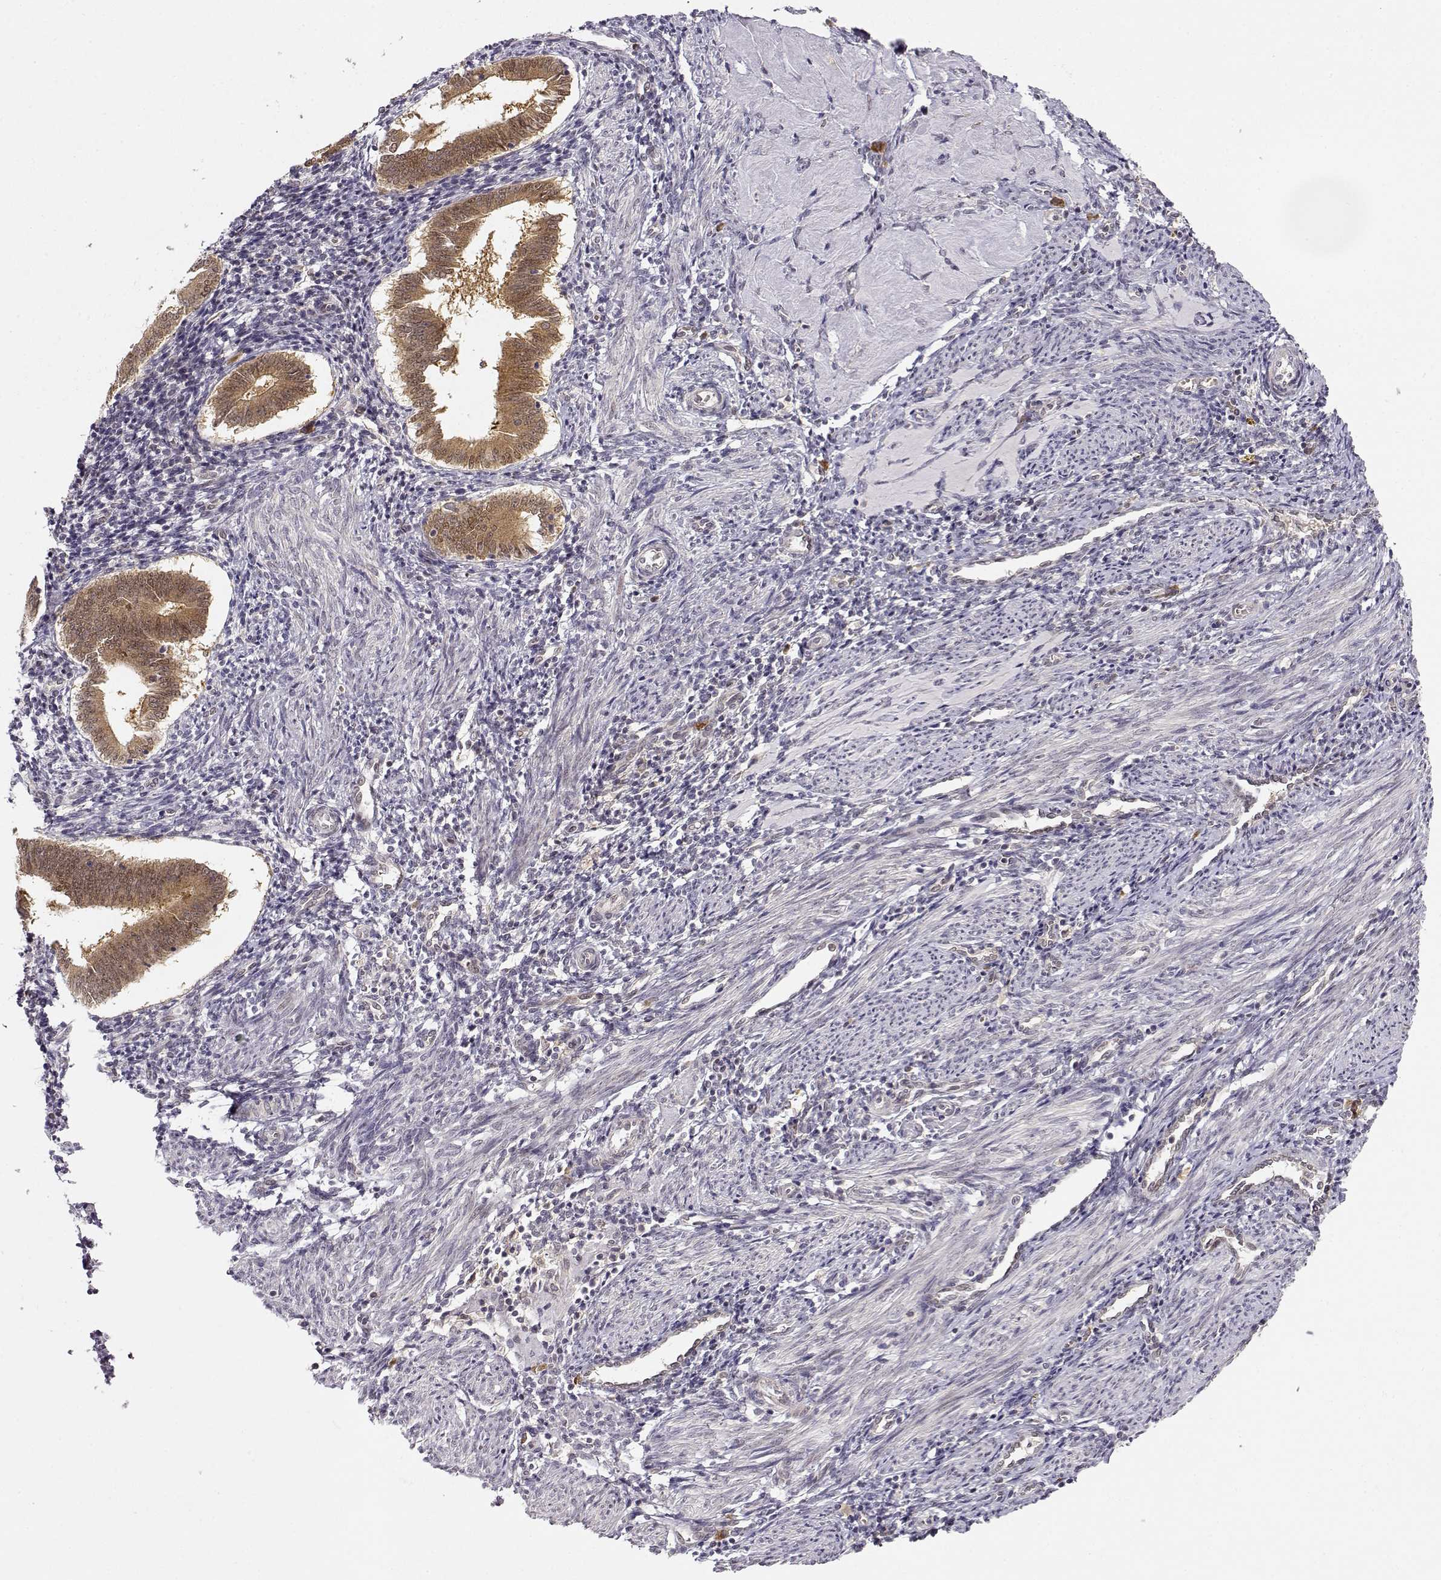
{"staining": {"intensity": "negative", "quantity": "none", "location": "none"}, "tissue": "endometrium", "cell_type": "Cells in endometrial stroma", "image_type": "normal", "snomed": [{"axis": "morphology", "description": "Normal tissue, NOS"}, {"axis": "topography", "description": "Endometrium"}], "caption": "Immunohistochemistry micrograph of benign human endometrium stained for a protein (brown), which shows no positivity in cells in endometrial stroma. Brightfield microscopy of immunohistochemistry stained with DAB (brown) and hematoxylin (blue), captured at high magnification.", "gene": "ERGIC2", "patient": {"sex": "female", "age": 25}}